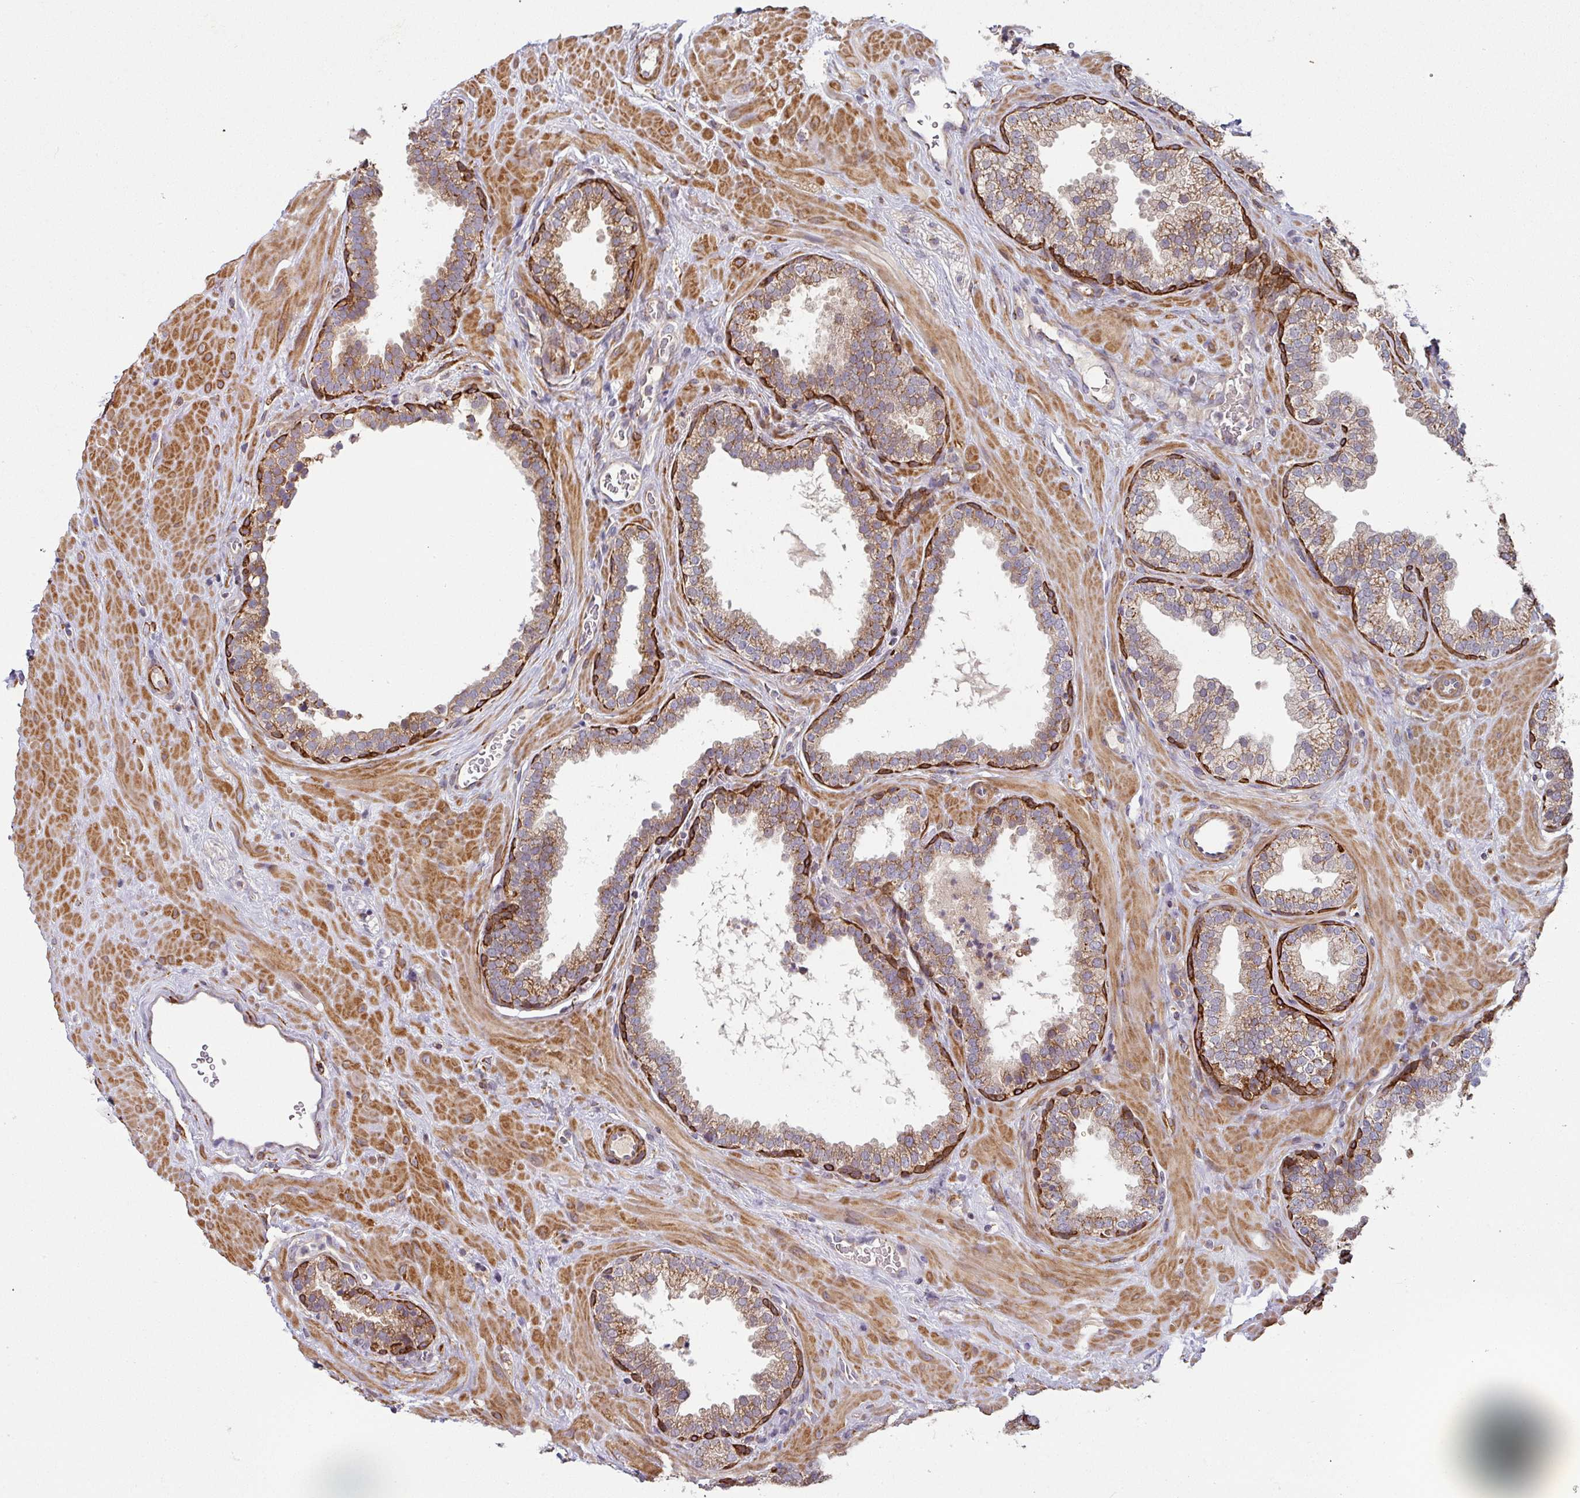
{"staining": {"intensity": "moderate", "quantity": ">75%", "location": "cytoplasmic/membranous"}, "tissue": "prostate", "cell_type": "Glandular cells", "image_type": "normal", "snomed": [{"axis": "morphology", "description": "Normal tissue, NOS"}, {"axis": "topography", "description": "Prostate"}], "caption": "IHC (DAB) staining of benign human prostate exhibits moderate cytoplasmic/membranous protein expression in approximately >75% of glandular cells. The staining was performed using DAB (3,3'-diaminobenzidine), with brown indicating positive protein expression. Nuclei are stained blue with hematoxylin.", "gene": "ZNF268", "patient": {"sex": "male", "age": 51}}